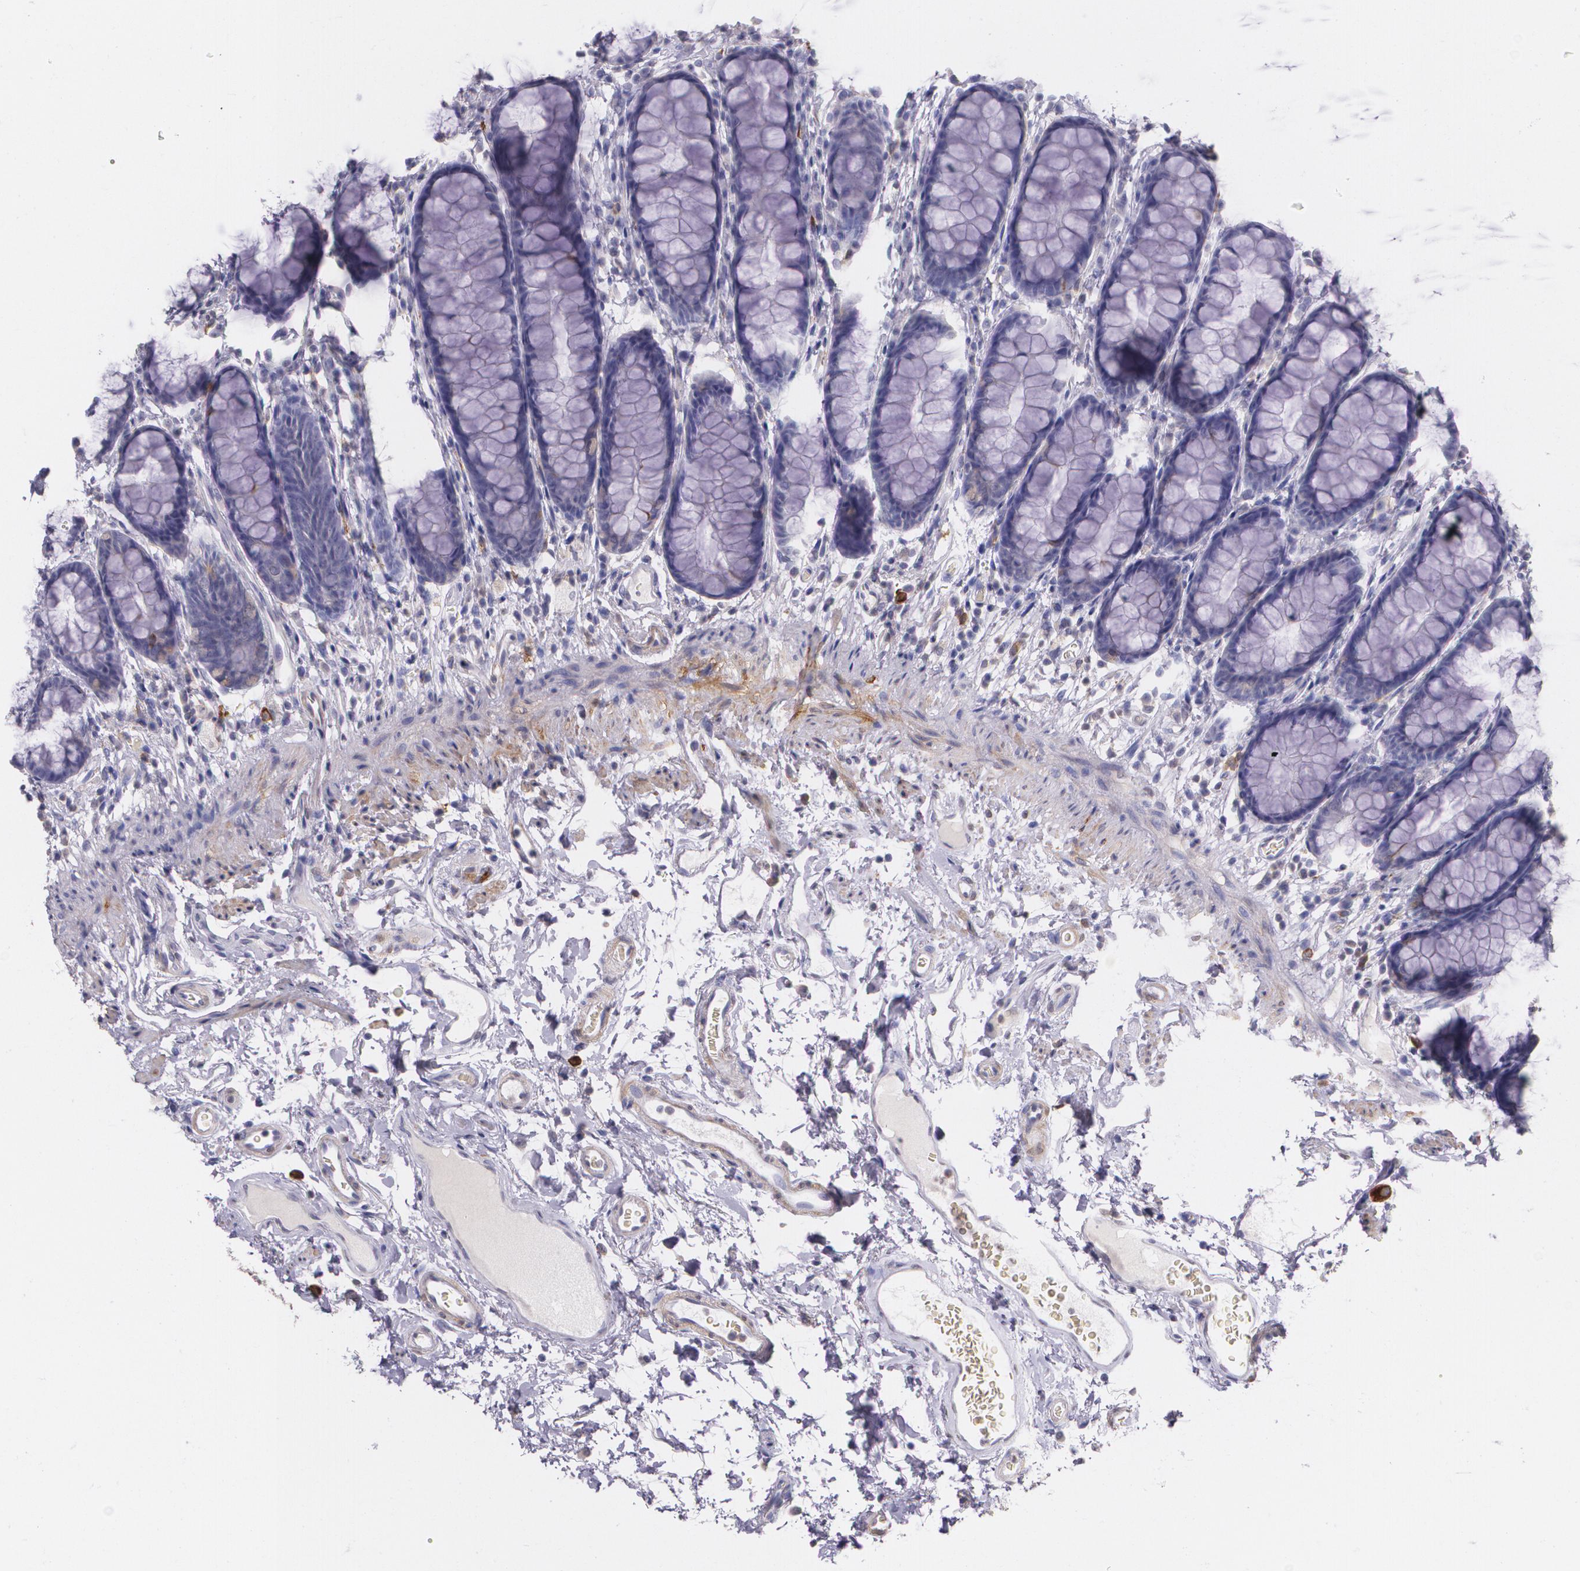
{"staining": {"intensity": "negative", "quantity": "none", "location": "none"}, "tissue": "rectum", "cell_type": "Glandular cells", "image_type": "normal", "snomed": [{"axis": "morphology", "description": "Normal tissue, NOS"}, {"axis": "topography", "description": "Rectum"}], "caption": "IHC histopathology image of benign rectum: rectum stained with DAB exhibits no significant protein staining in glandular cells.", "gene": "RTN1", "patient": {"sex": "male", "age": 92}}